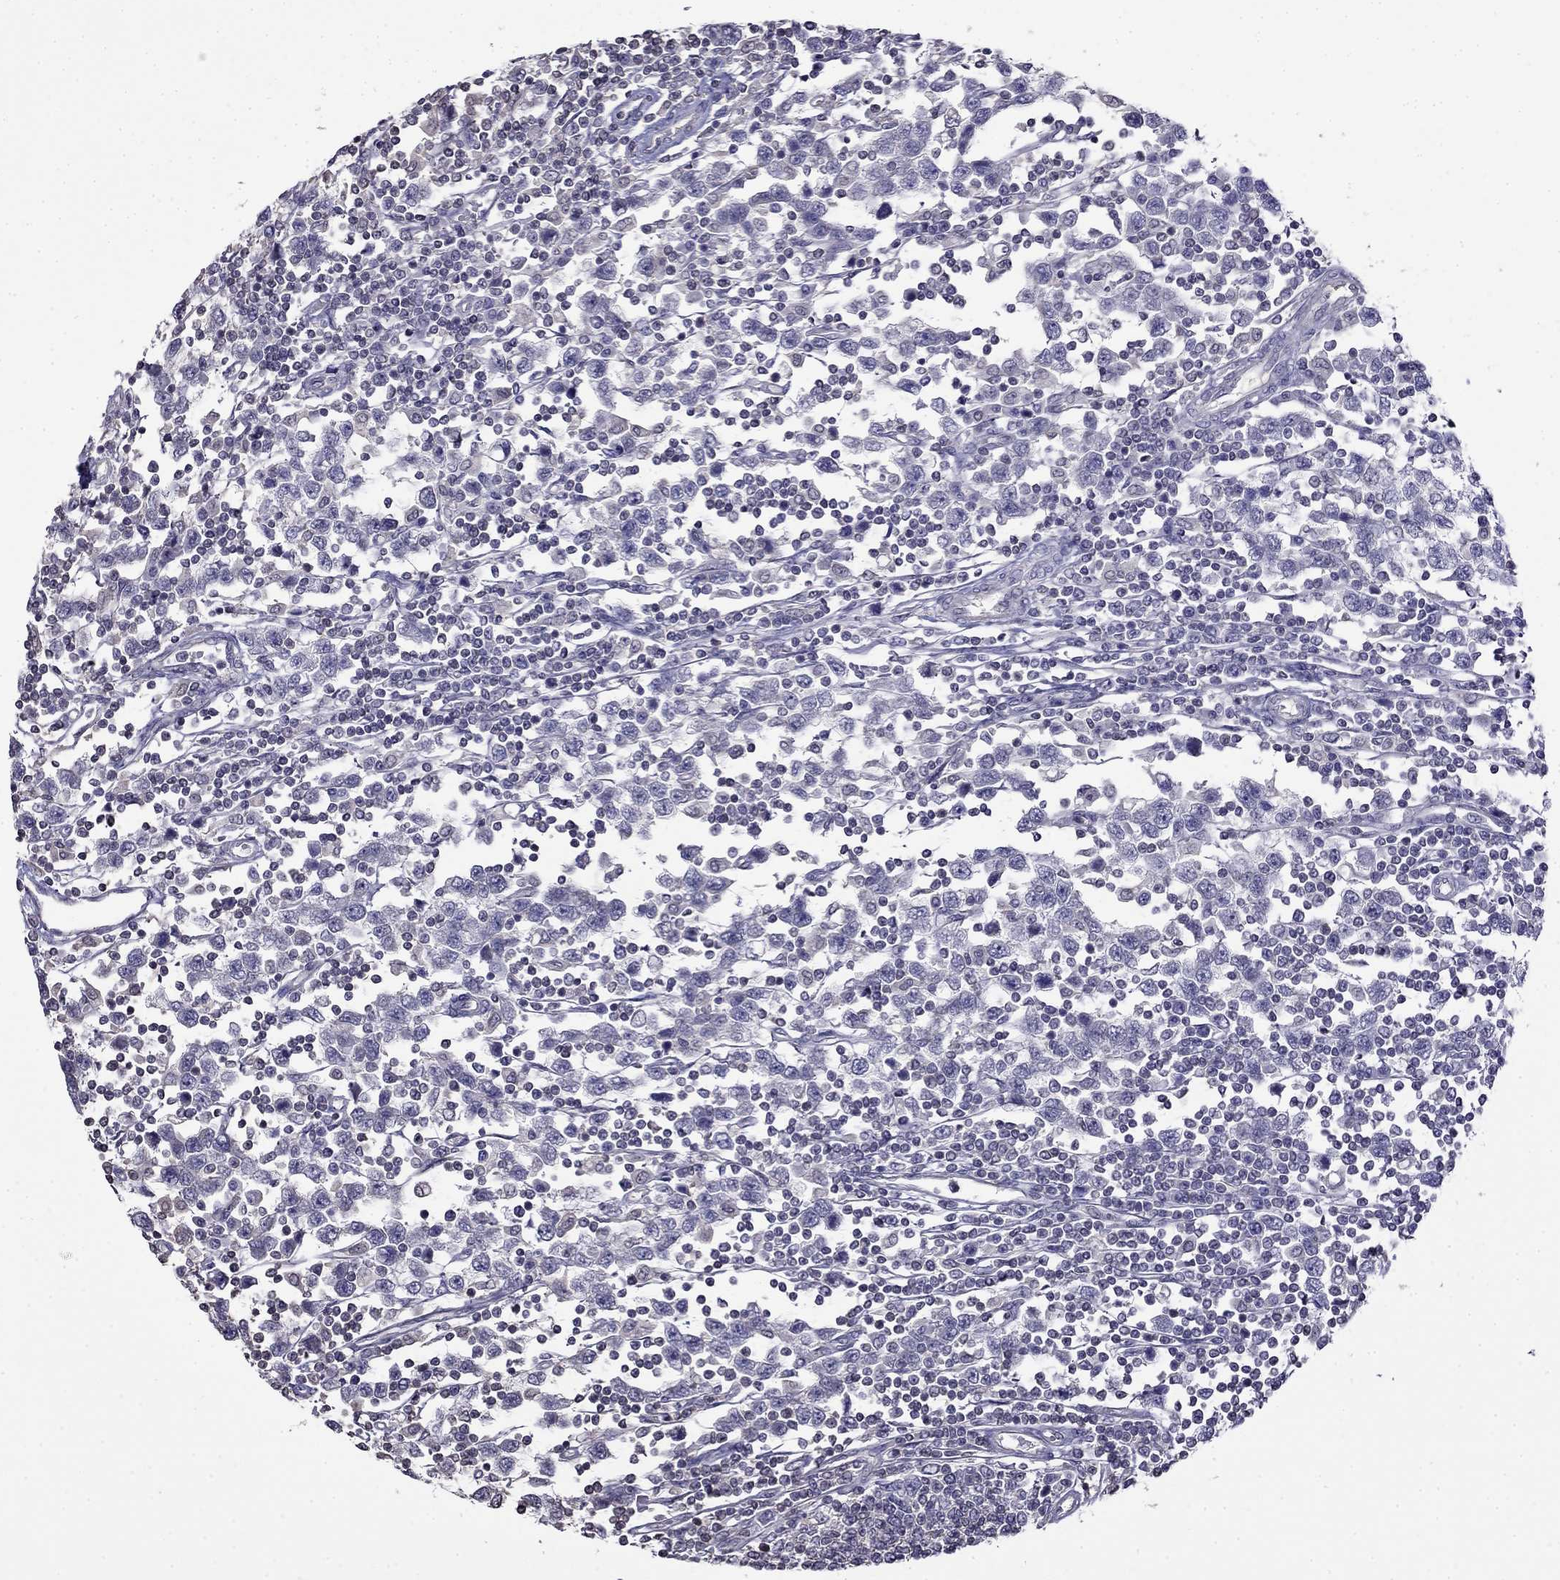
{"staining": {"intensity": "negative", "quantity": "none", "location": "none"}, "tissue": "testis cancer", "cell_type": "Tumor cells", "image_type": "cancer", "snomed": [{"axis": "morphology", "description": "Seminoma, NOS"}, {"axis": "topography", "description": "Testis"}], "caption": "IHC image of neoplastic tissue: testis cancer stained with DAB reveals no significant protein expression in tumor cells. The staining was performed using DAB (3,3'-diaminobenzidine) to visualize the protein expression in brown, while the nuclei were stained in blue with hematoxylin (Magnification: 20x).", "gene": "GUCA1B", "patient": {"sex": "male", "age": 34}}